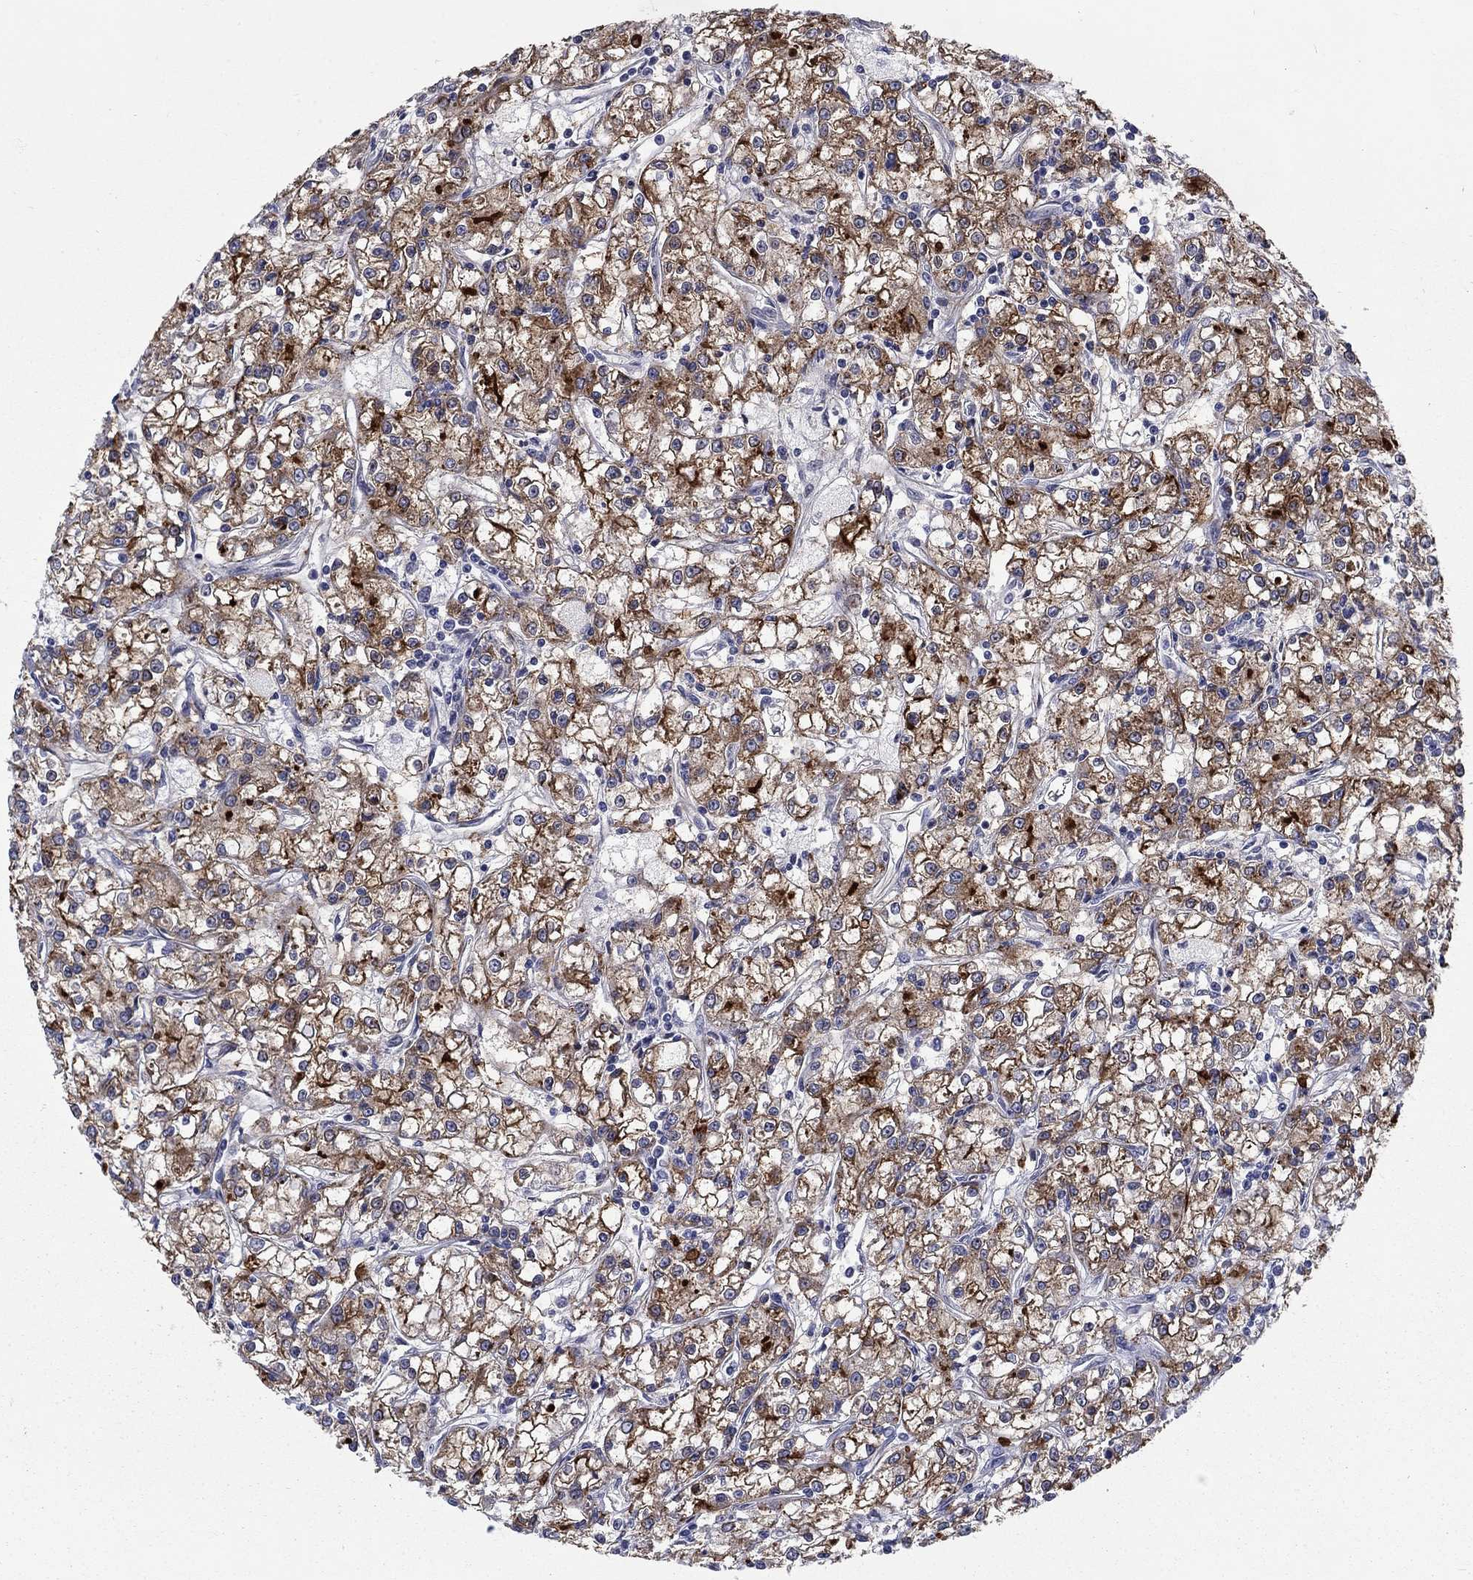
{"staining": {"intensity": "strong", "quantity": ">75%", "location": "cytoplasmic/membranous"}, "tissue": "renal cancer", "cell_type": "Tumor cells", "image_type": "cancer", "snomed": [{"axis": "morphology", "description": "Adenocarcinoma, NOS"}, {"axis": "topography", "description": "Kidney"}], "caption": "High-magnification brightfield microscopy of renal adenocarcinoma stained with DAB (3,3'-diaminobenzidine) (brown) and counterstained with hematoxylin (blue). tumor cells exhibit strong cytoplasmic/membranous positivity is appreciated in approximately>75% of cells.", "gene": "SLC1A1", "patient": {"sex": "female", "age": 59}}